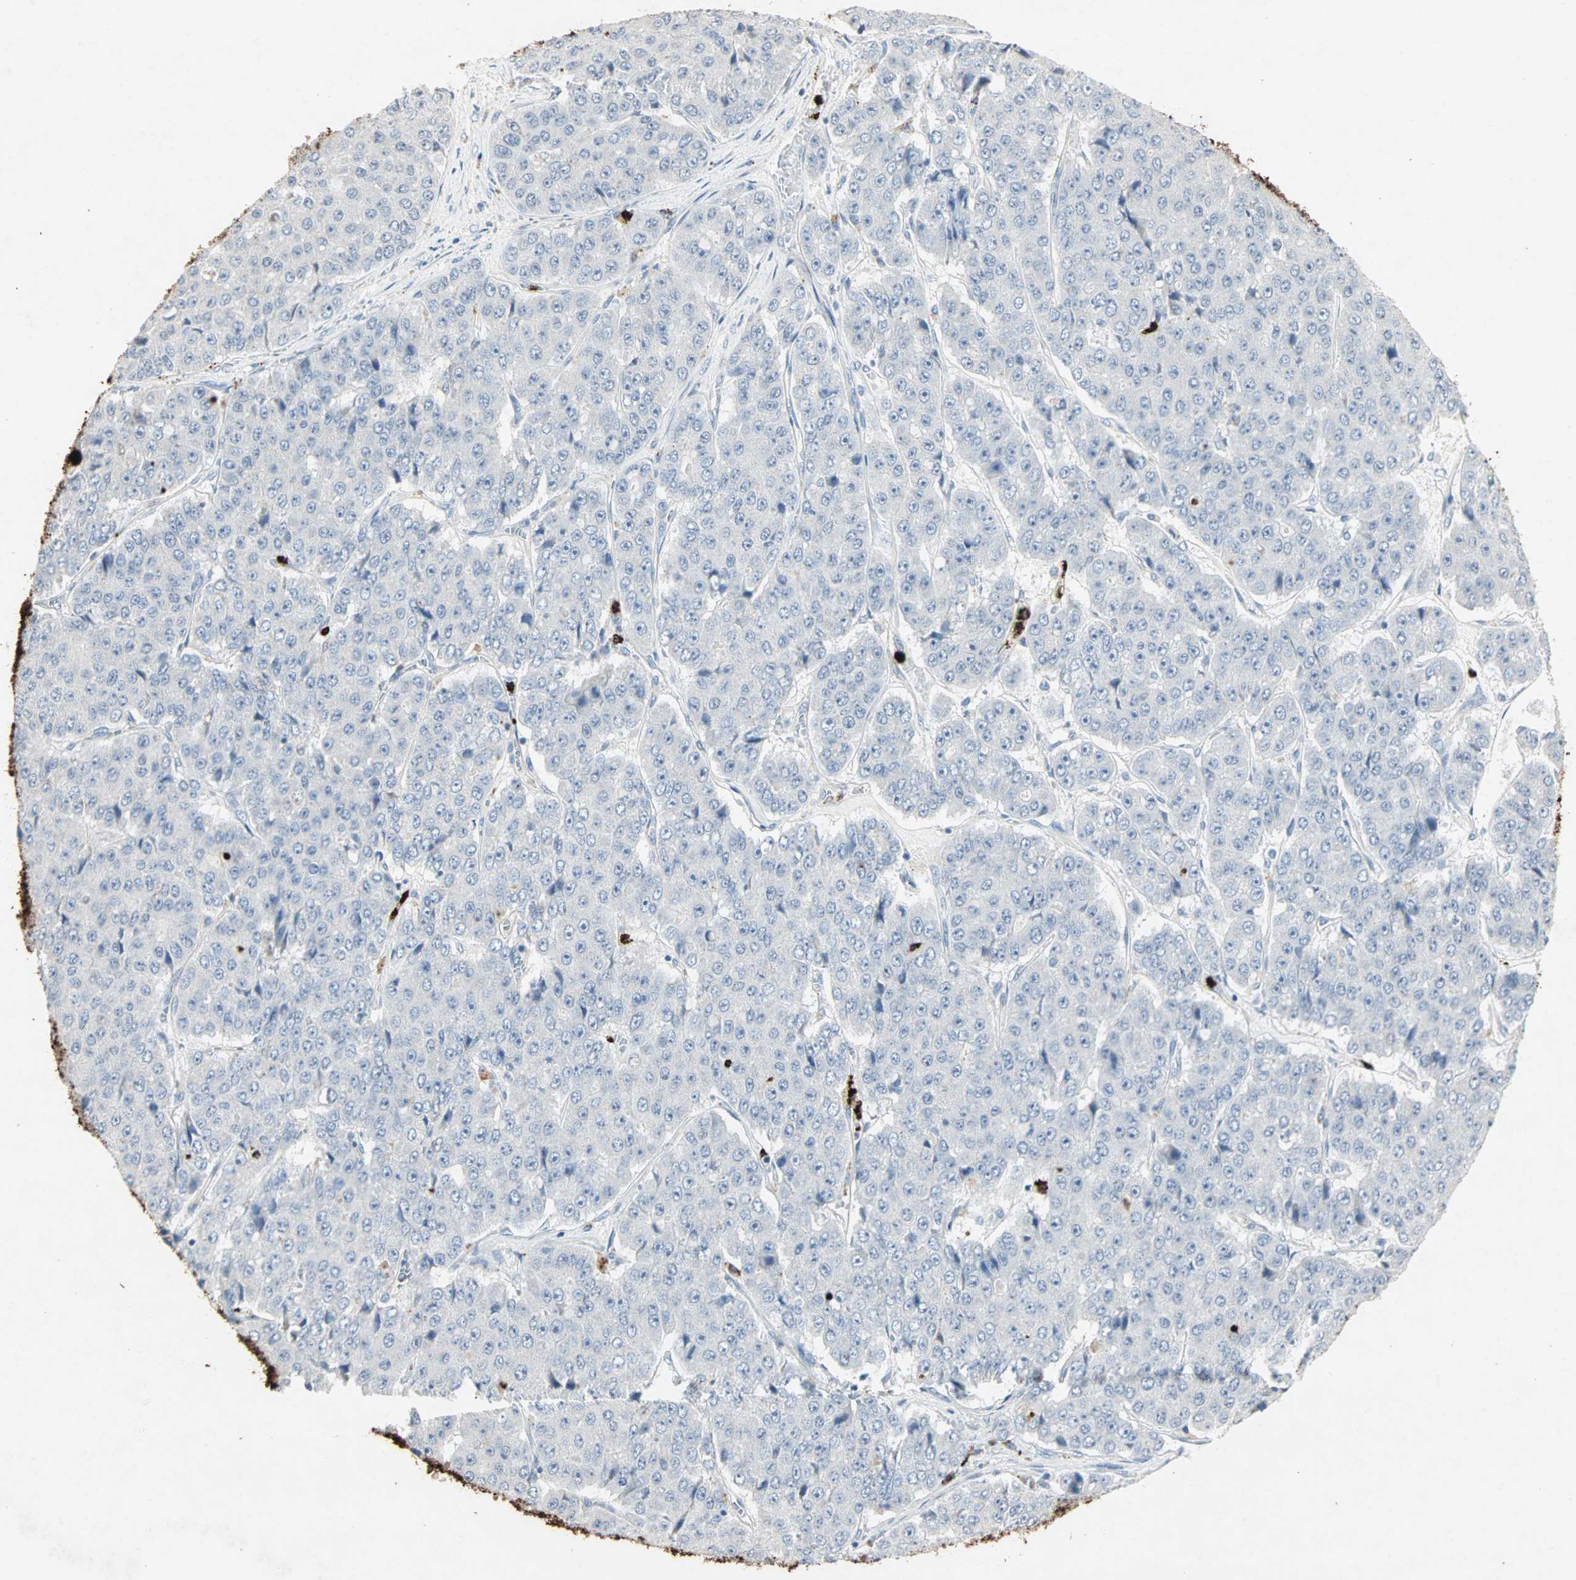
{"staining": {"intensity": "negative", "quantity": "none", "location": "none"}, "tissue": "pancreatic cancer", "cell_type": "Tumor cells", "image_type": "cancer", "snomed": [{"axis": "morphology", "description": "Adenocarcinoma, NOS"}, {"axis": "topography", "description": "Pancreas"}], "caption": "This is a photomicrograph of IHC staining of adenocarcinoma (pancreatic), which shows no expression in tumor cells.", "gene": "CEACAM6", "patient": {"sex": "male", "age": 50}}